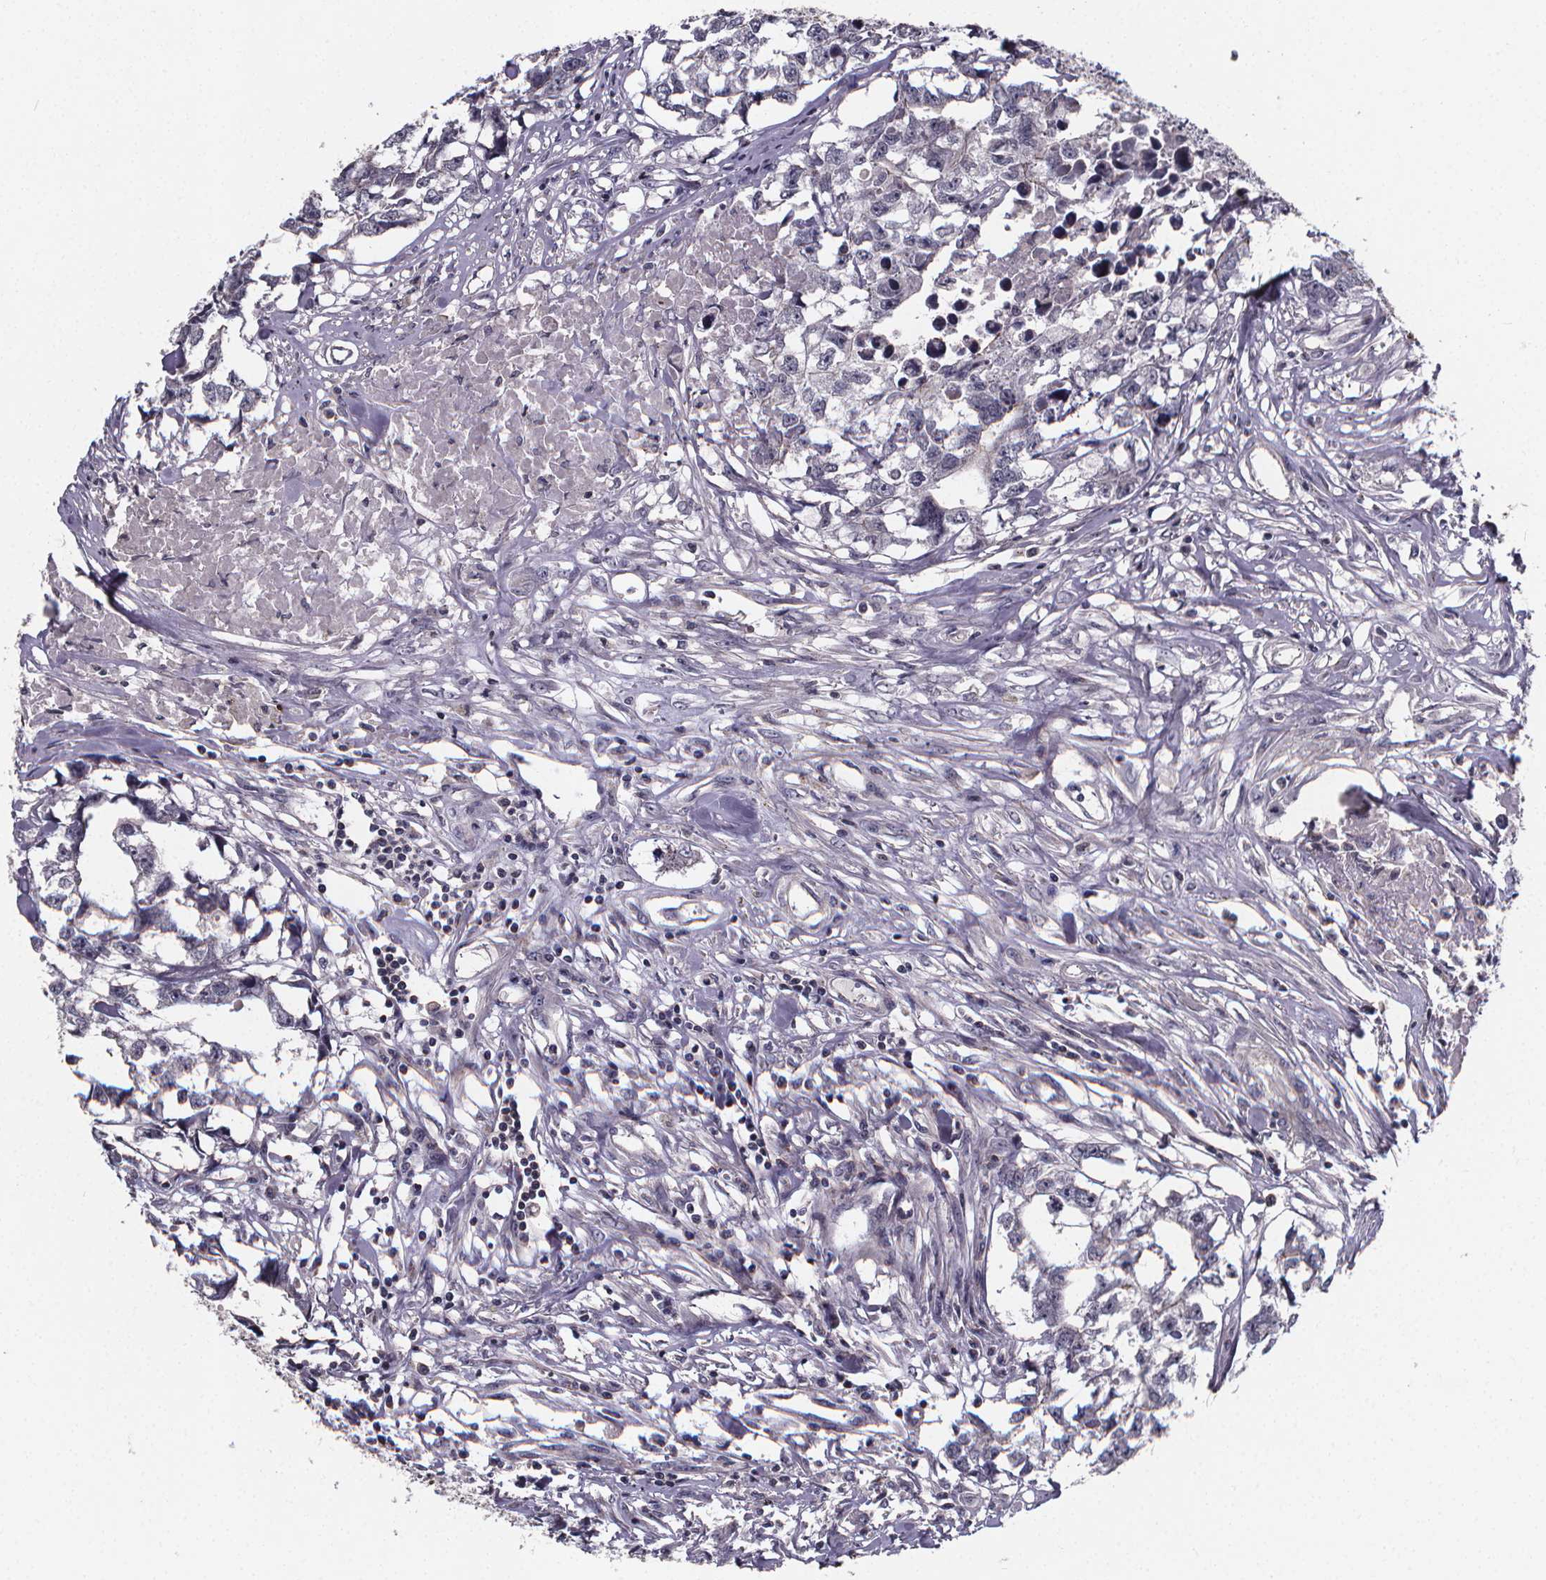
{"staining": {"intensity": "negative", "quantity": "none", "location": "none"}, "tissue": "testis cancer", "cell_type": "Tumor cells", "image_type": "cancer", "snomed": [{"axis": "morphology", "description": "Carcinoma, Embryonal, NOS"}, {"axis": "morphology", "description": "Teratoma, malignant, NOS"}, {"axis": "topography", "description": "Testis"}], "caption": "There is no significant positivity in tumor cells of teratoma (malignant) (testis). (DAB (3,3'-diaminobenzidine) immunohistochemistry, high magnification).", "gene": "FBXW2", "patient": {"sex": "male", "age": 44}}